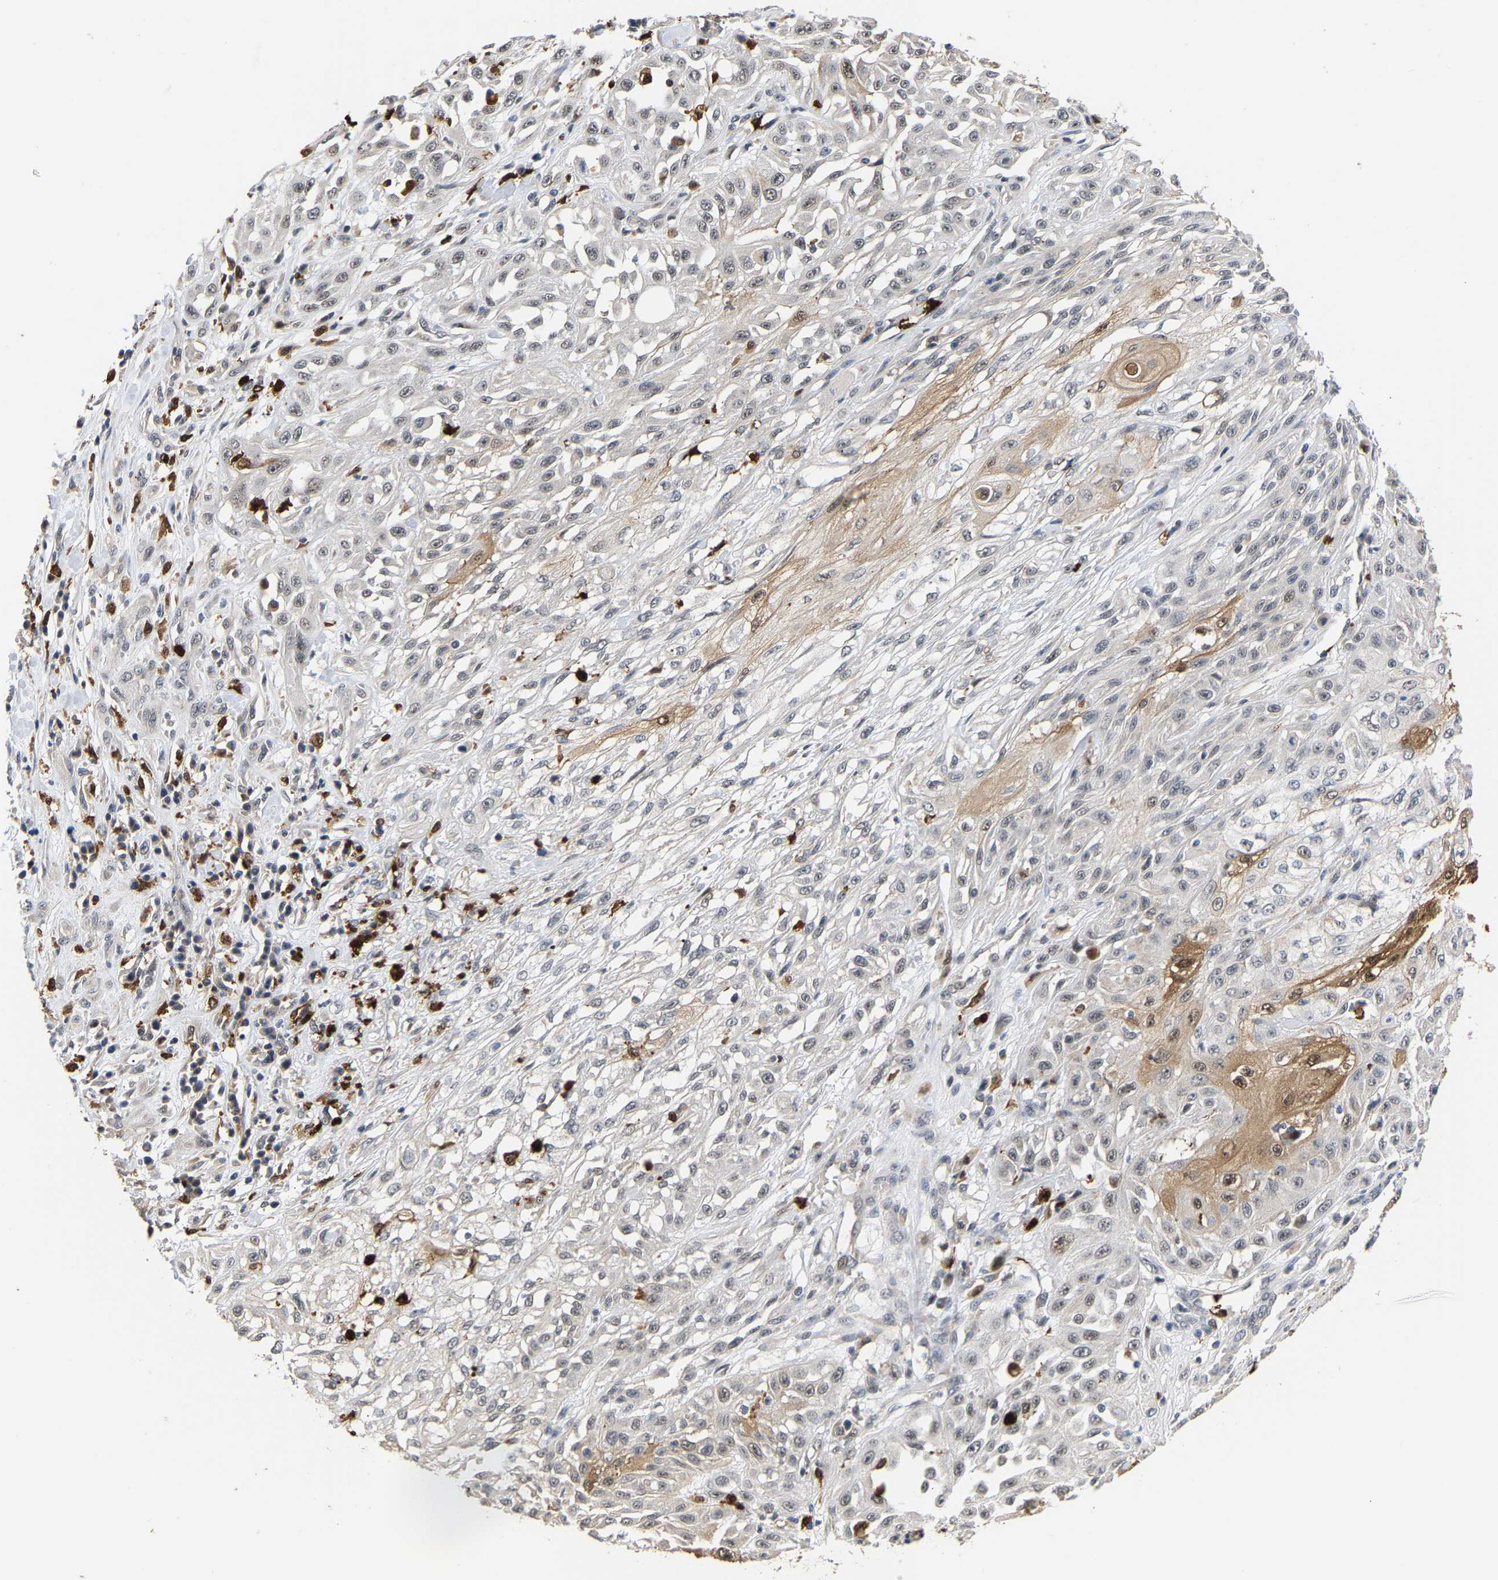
{"staining": {"intensity": "weak", "quantity": "<25%", "location": "nuclear"}, "tissue": "skin cancer", "cell_type": "Tumor cells", "image_type": "cancer", "snomed": [{"axis": "morphology", "description": "Squamous cell carcinoma, NOS"}, {"axis": "morphology", "description": "Squamous cell carcinoma, metastatic, NOS"}, {"axis": "topography", "description": "Skin"}, {"axis": "topography", "description": "Lymph node"}], "caption": "The IHC photomicrograph has no significant positivity in tumor cells of skin cancer tissue.", "gene": "TDRD7", "patient": {"sex": "male", "age": 75}}